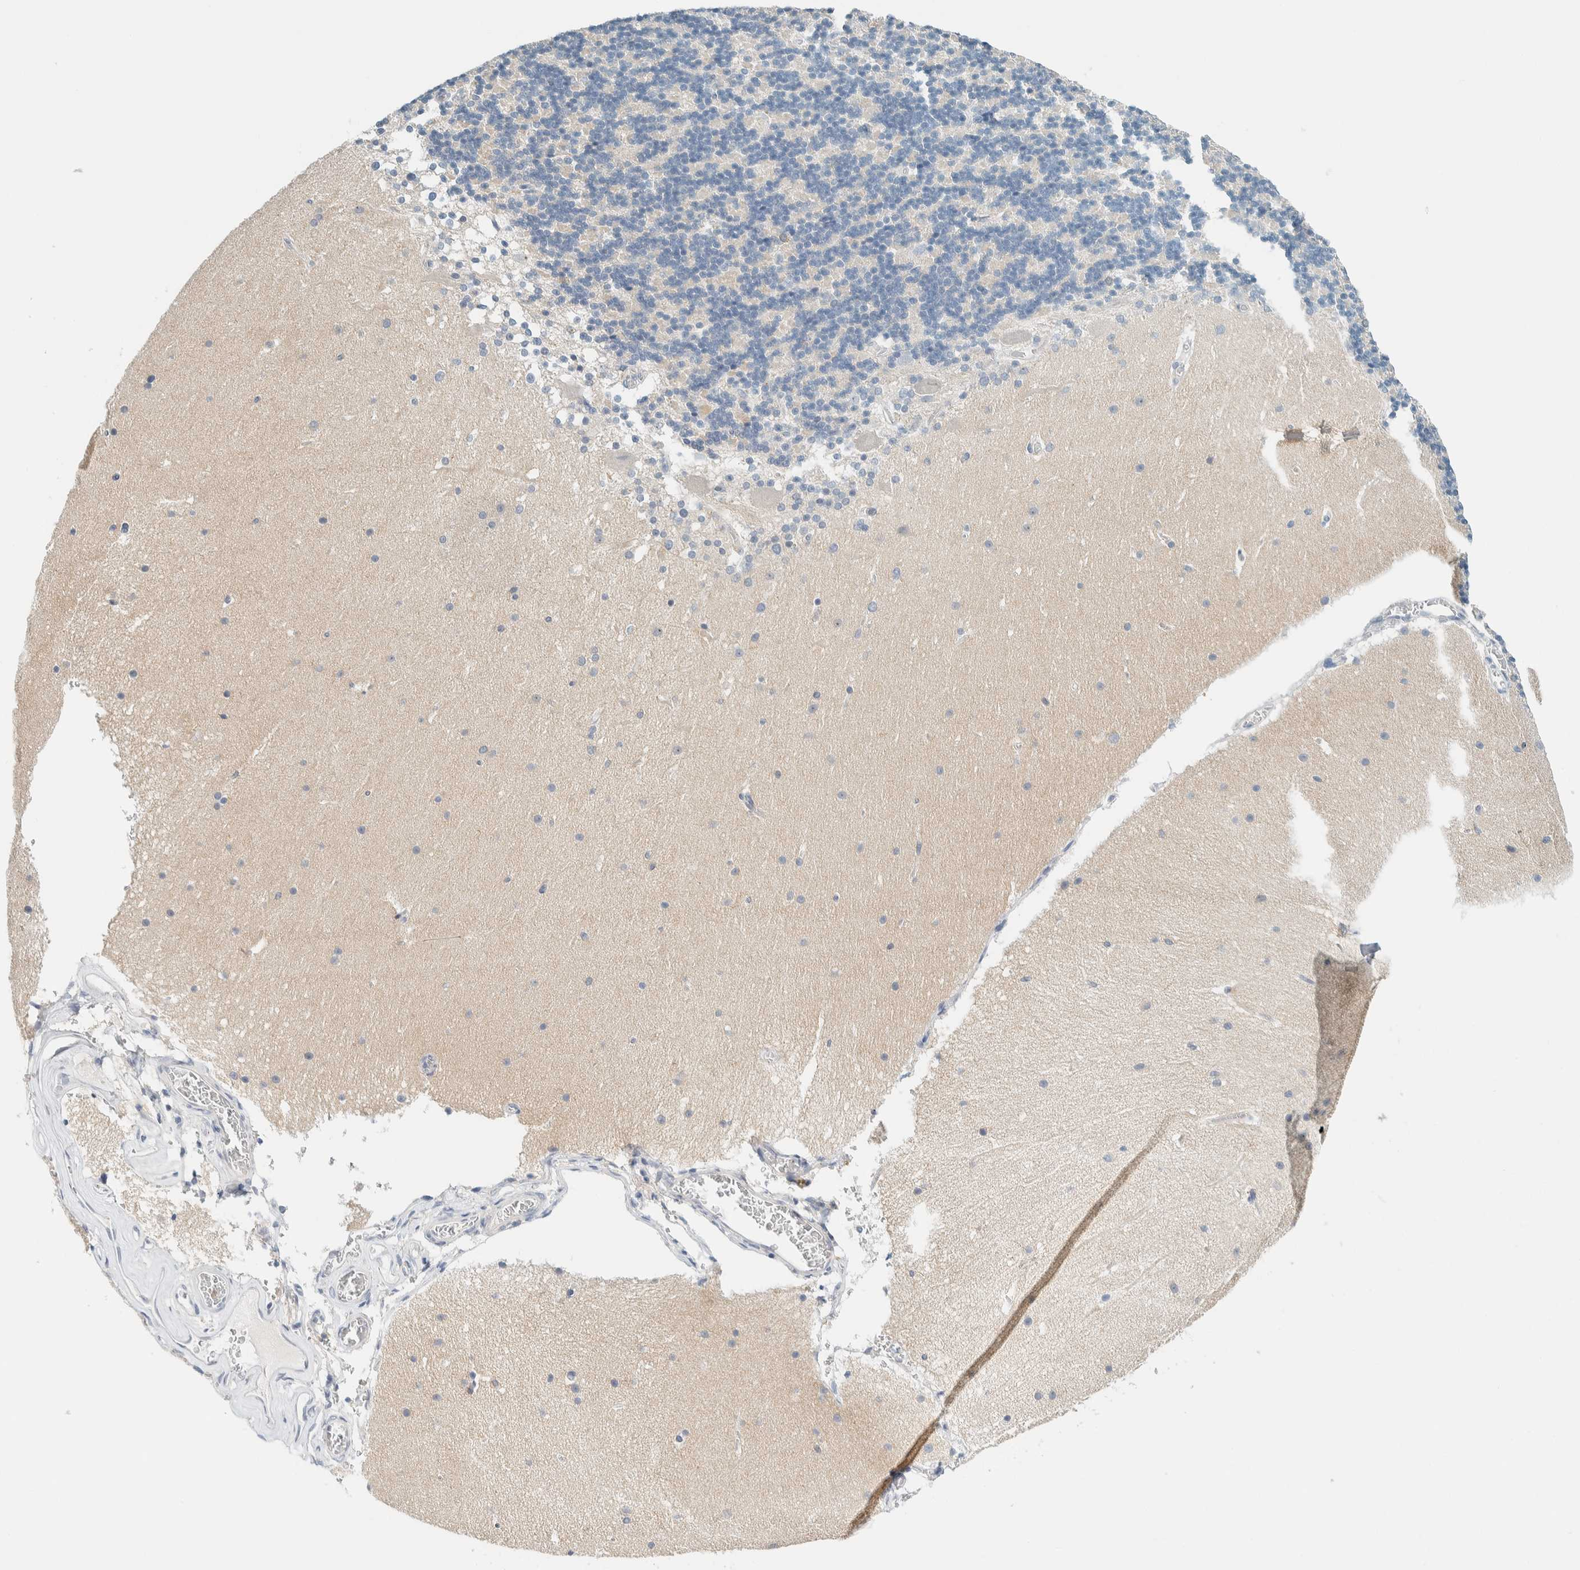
{"staining": {"intensity": "negative", "quantity": "none", "location": "none"}, "tissue": "cerebellum", "cell_type": "Cells in granular layer", "image_type": "normal", "snomed": [{"axis": "morphology", "description": "Normal tissue, NOS"}, {"axis": "topography", "description": "Cerebellum"}], "caption": "This is an immunohistochemistry (IHC) histopathology image of unremarkable human cerebellum. There is no positivity in cells in granular layer.", "gene": "NDE1", "patient": {"sex": "female", "age": 19}}